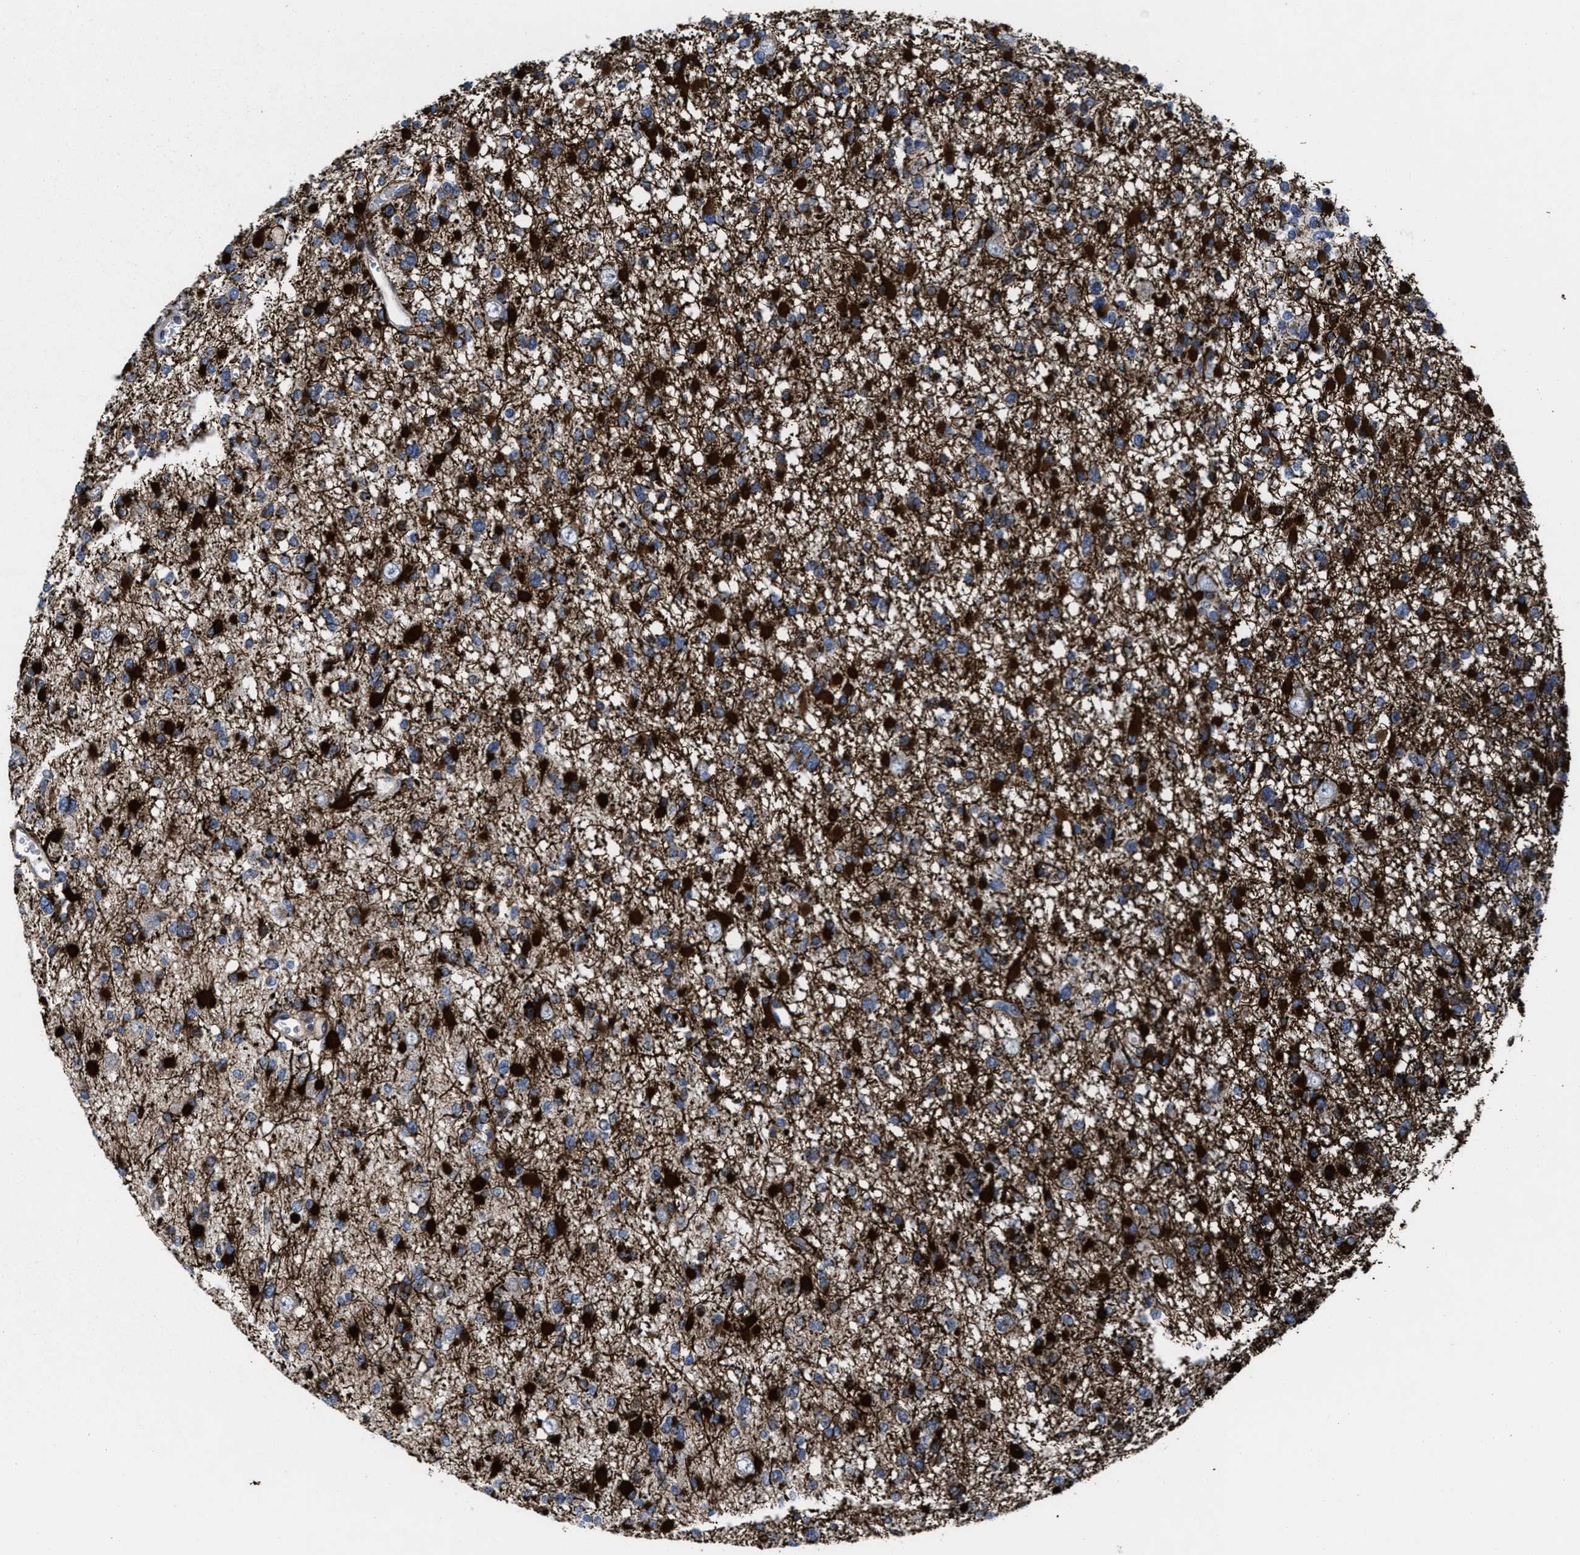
{"staining": {"intensity": "strong", "quantity": ">75%", "location": "cytoplasmic/membranous"}, "tissue": "glioma", "cell_type": "Tumor cells", "image_type": "cancer", "snomed": [{"axis": "morphology", "description": "Glioma, malignant, Low grade"}, {"axis": "topography", "description": "Brain"}], "caption": "IHC histopathology image of neoplastic tissue: glioma stained using immunohistochemistry demonstrates high levels of strong protein expression localized specifically in the cytoplasmic/membranous of tumor cells, appearing as a cytoplasmic/membranous brown color.", "gene": "MRPL50", "patient": {"sex": "female", "age": 22}}